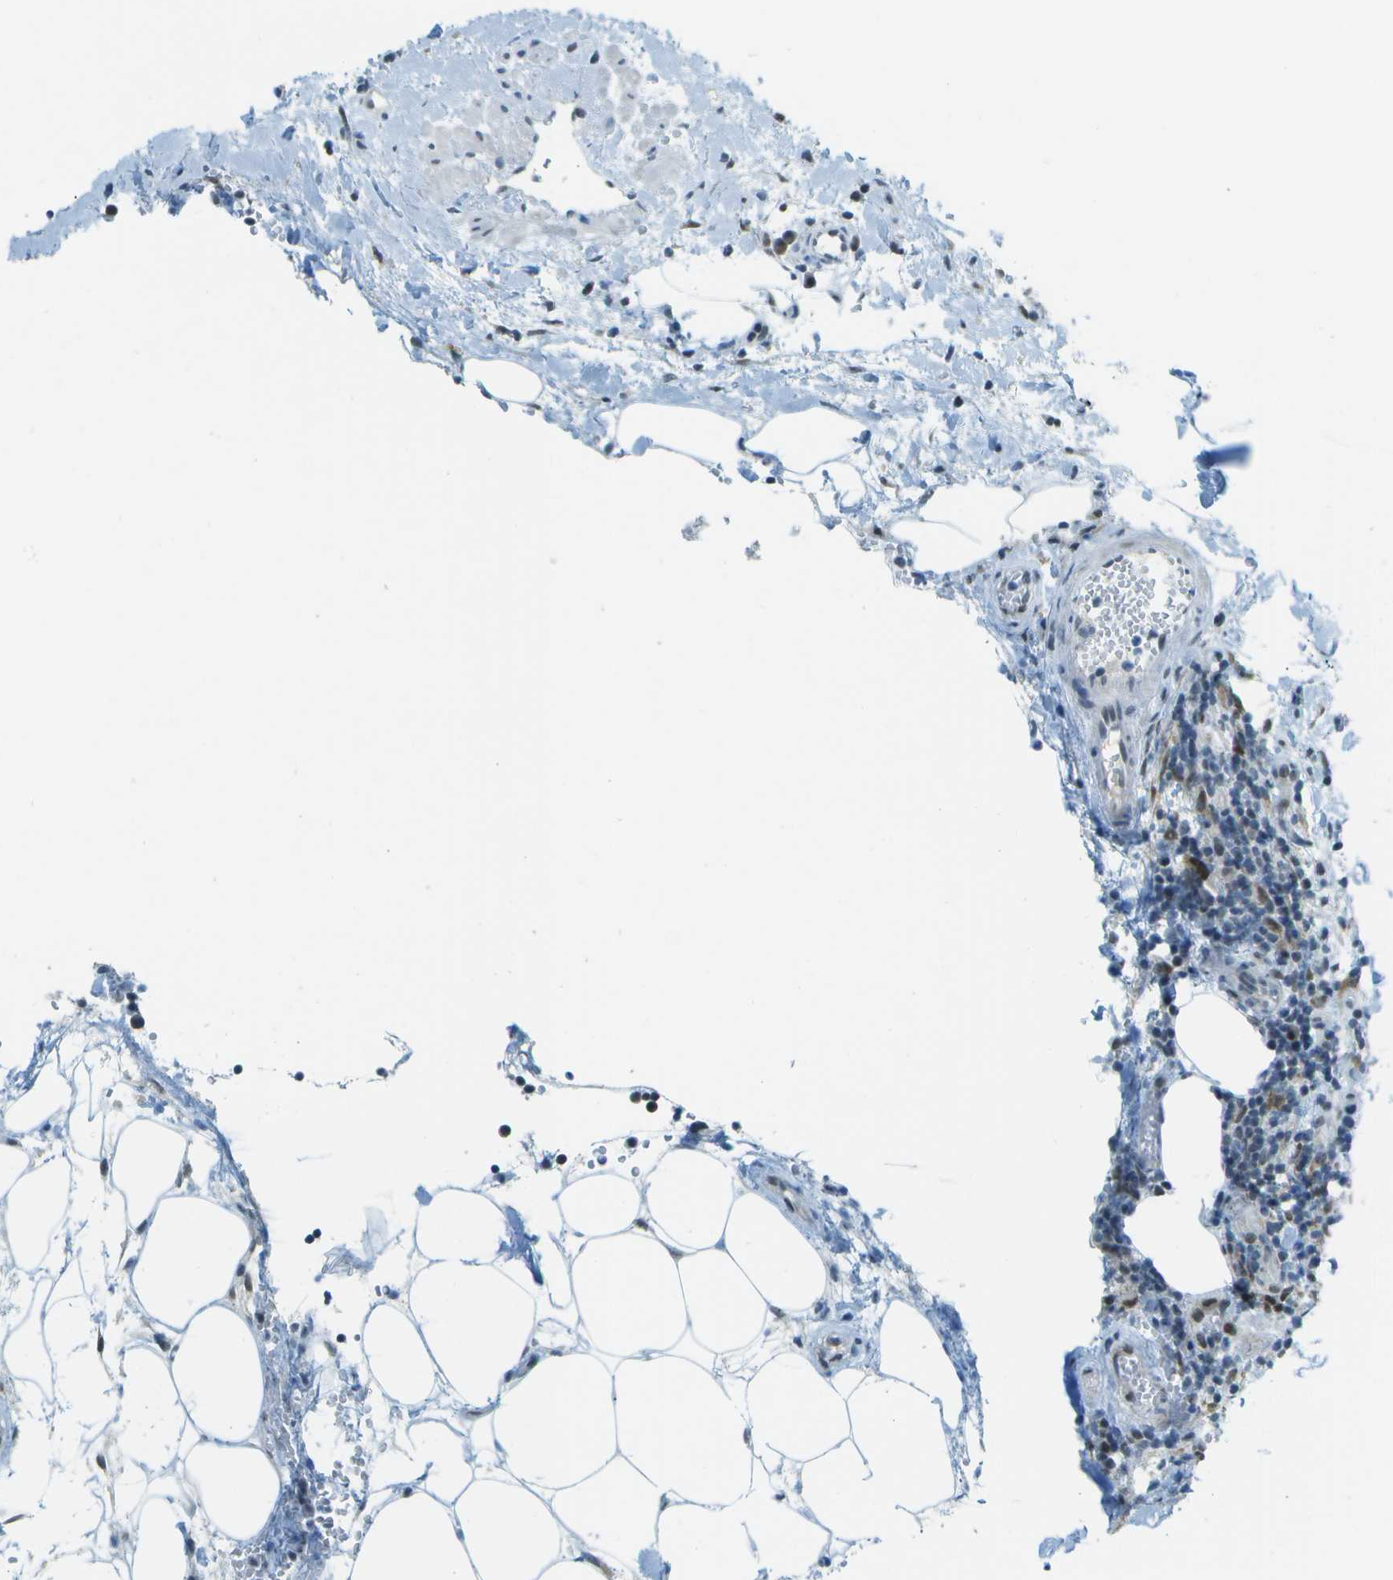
{"staining": {"intensity": "negative", "quantity": "none", "location": "none"}, "tissue": "lymphoma", "cell_type": "Tumor cells", "image_type": "cancer", "snomed": [{"axis": "morphology", "description": "Malignant lymphoma, non-Hodgkin's type, High grade"}, {"axis": "topography", "description": "Lymph node"}], "caption": "IHC photomicrograph of human malignant lymphoma, non-Hodgkin's type (high-grade) stained for a protein (brown), which demonstrates no expression in tumor cells. (DAB immunohistochemistry with hematoxylin counter stain).", "gene": "NEK11", "patient": {"sex": "female", "age": 76}}